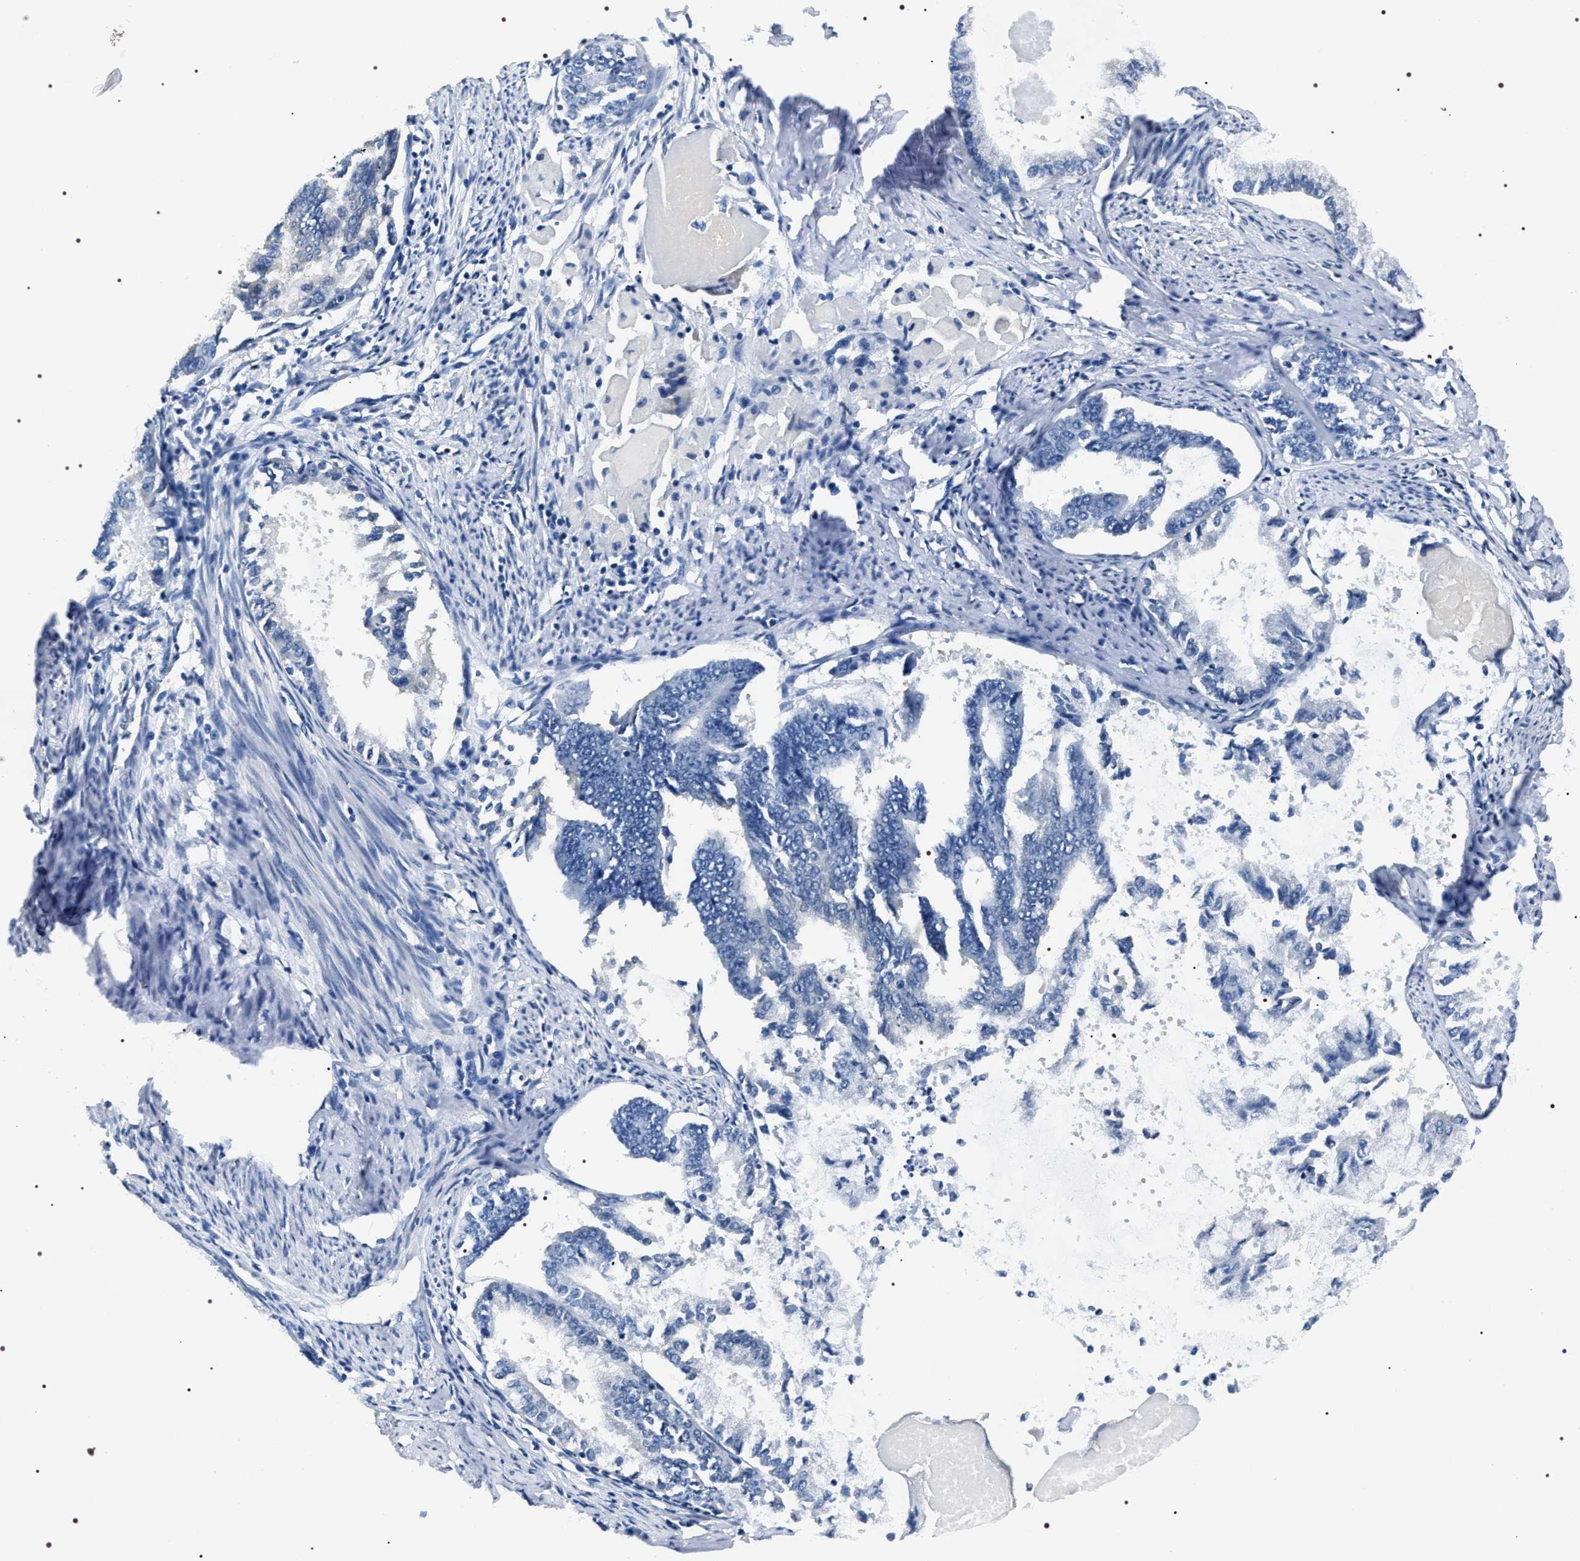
{"staining": {"intensity": "negative", "quantity": "none", "location": "none"}, "tissue": "endometrial cancer", "cell_type": "Tumor cells", "image_type": "cancer", "snomed": [{"axis": "morphology", "description": "Adenocarcinoma, NOS"}, {"axis": "topography", "description": "Endometrium"}], "caption": "Tumor cells are negative for protein expression in human endometrial adenocarcinoma.", "gene": "ADH4", "patient": {"sex": "female", "age": 86}}